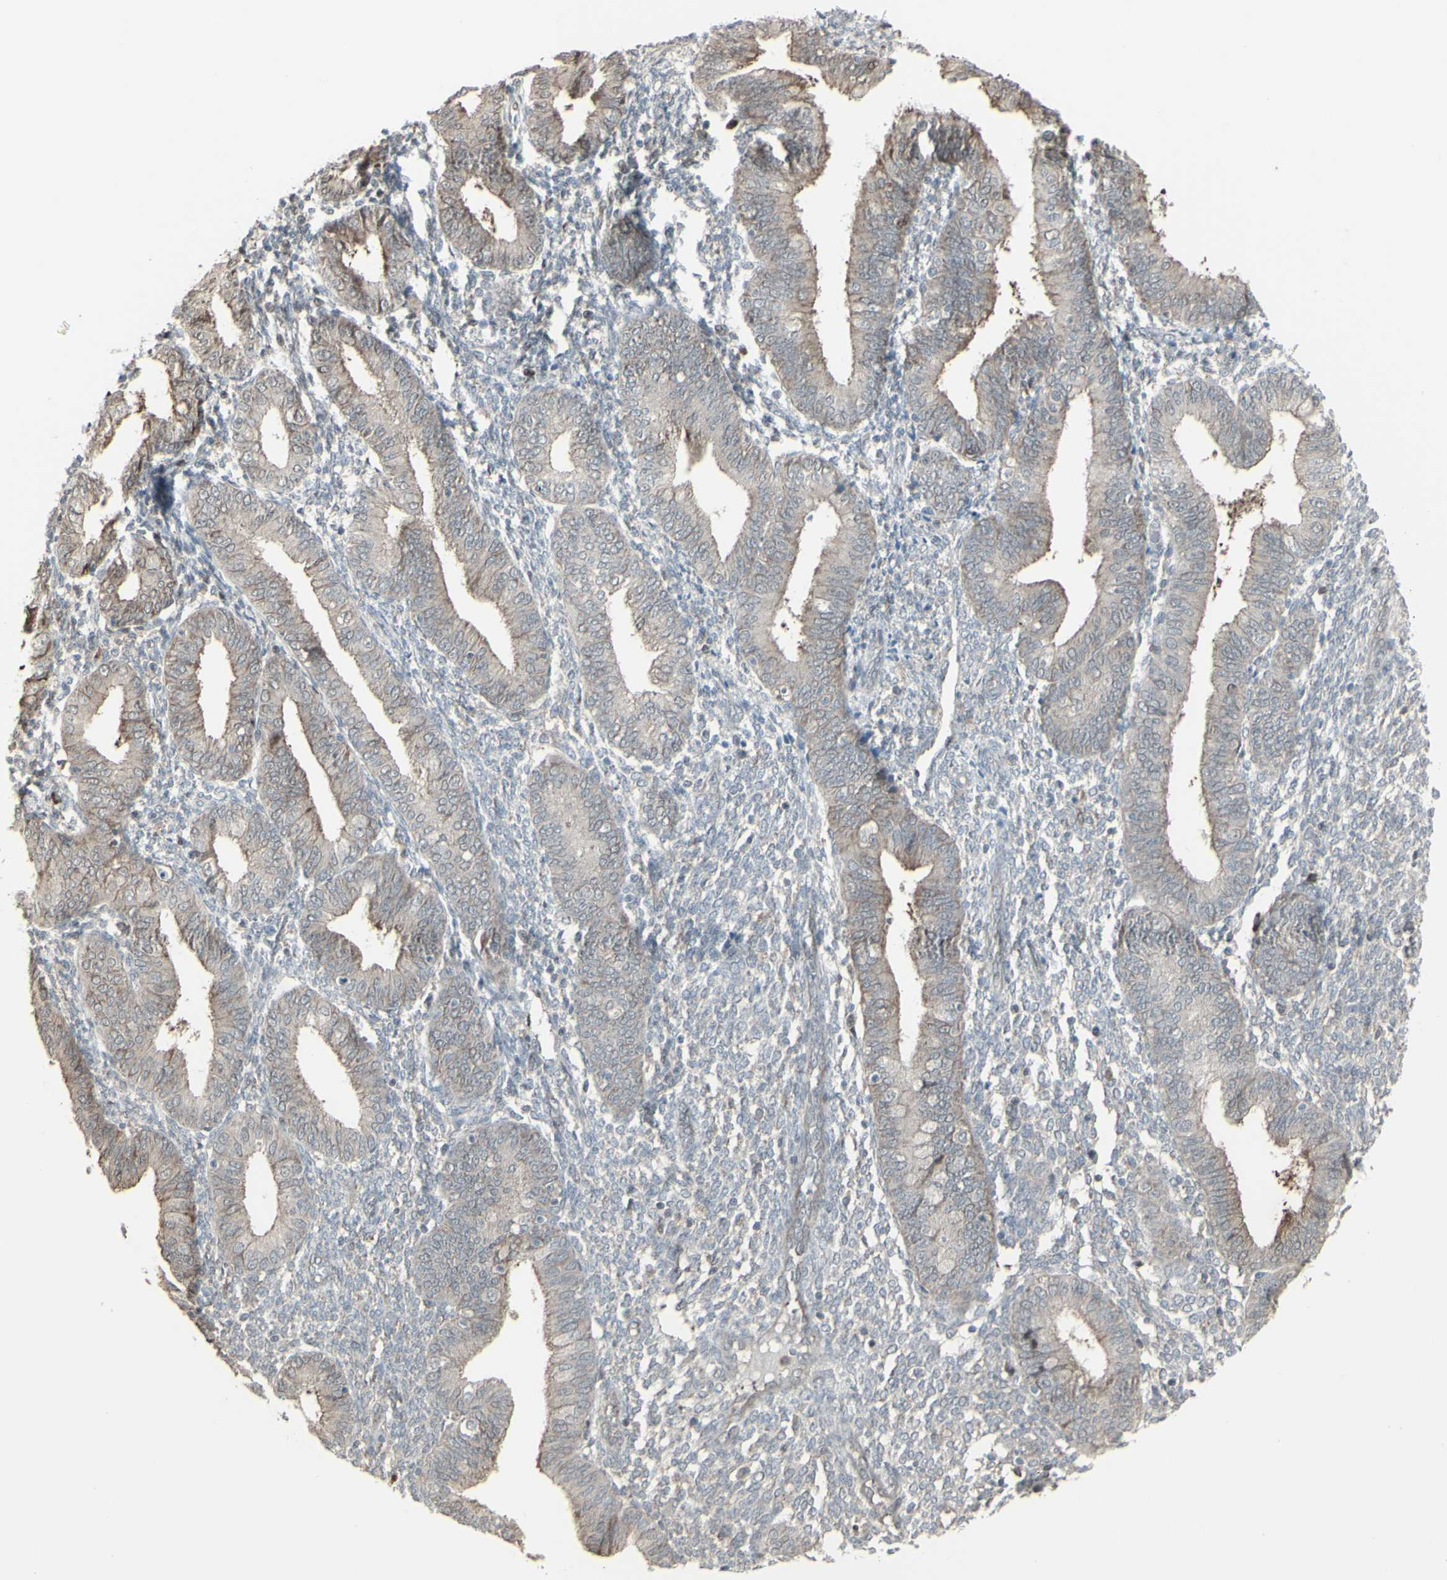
{"staining": {"intensity": "negative", "quantity": "none", "location": "none"}, "tissue": "endometrium", "cell_type": "Cells in endometrial stroma", "image_type": "normal", "snomed": [{"axis": "morphology", "description": "Normal tissue, NOS"}, {"axis": "topography", "description": "Endometrium"}], "caption": "IHC histopathology image of normal endometrium: endometrium stained with DAB (3,3'-diaminobenzidine) shows no significant protein staining in cells in endometrial stroma. Nuclei are stained in blue.", "gene": "CD33", "patient": {"sex": "female", "age": 61}}